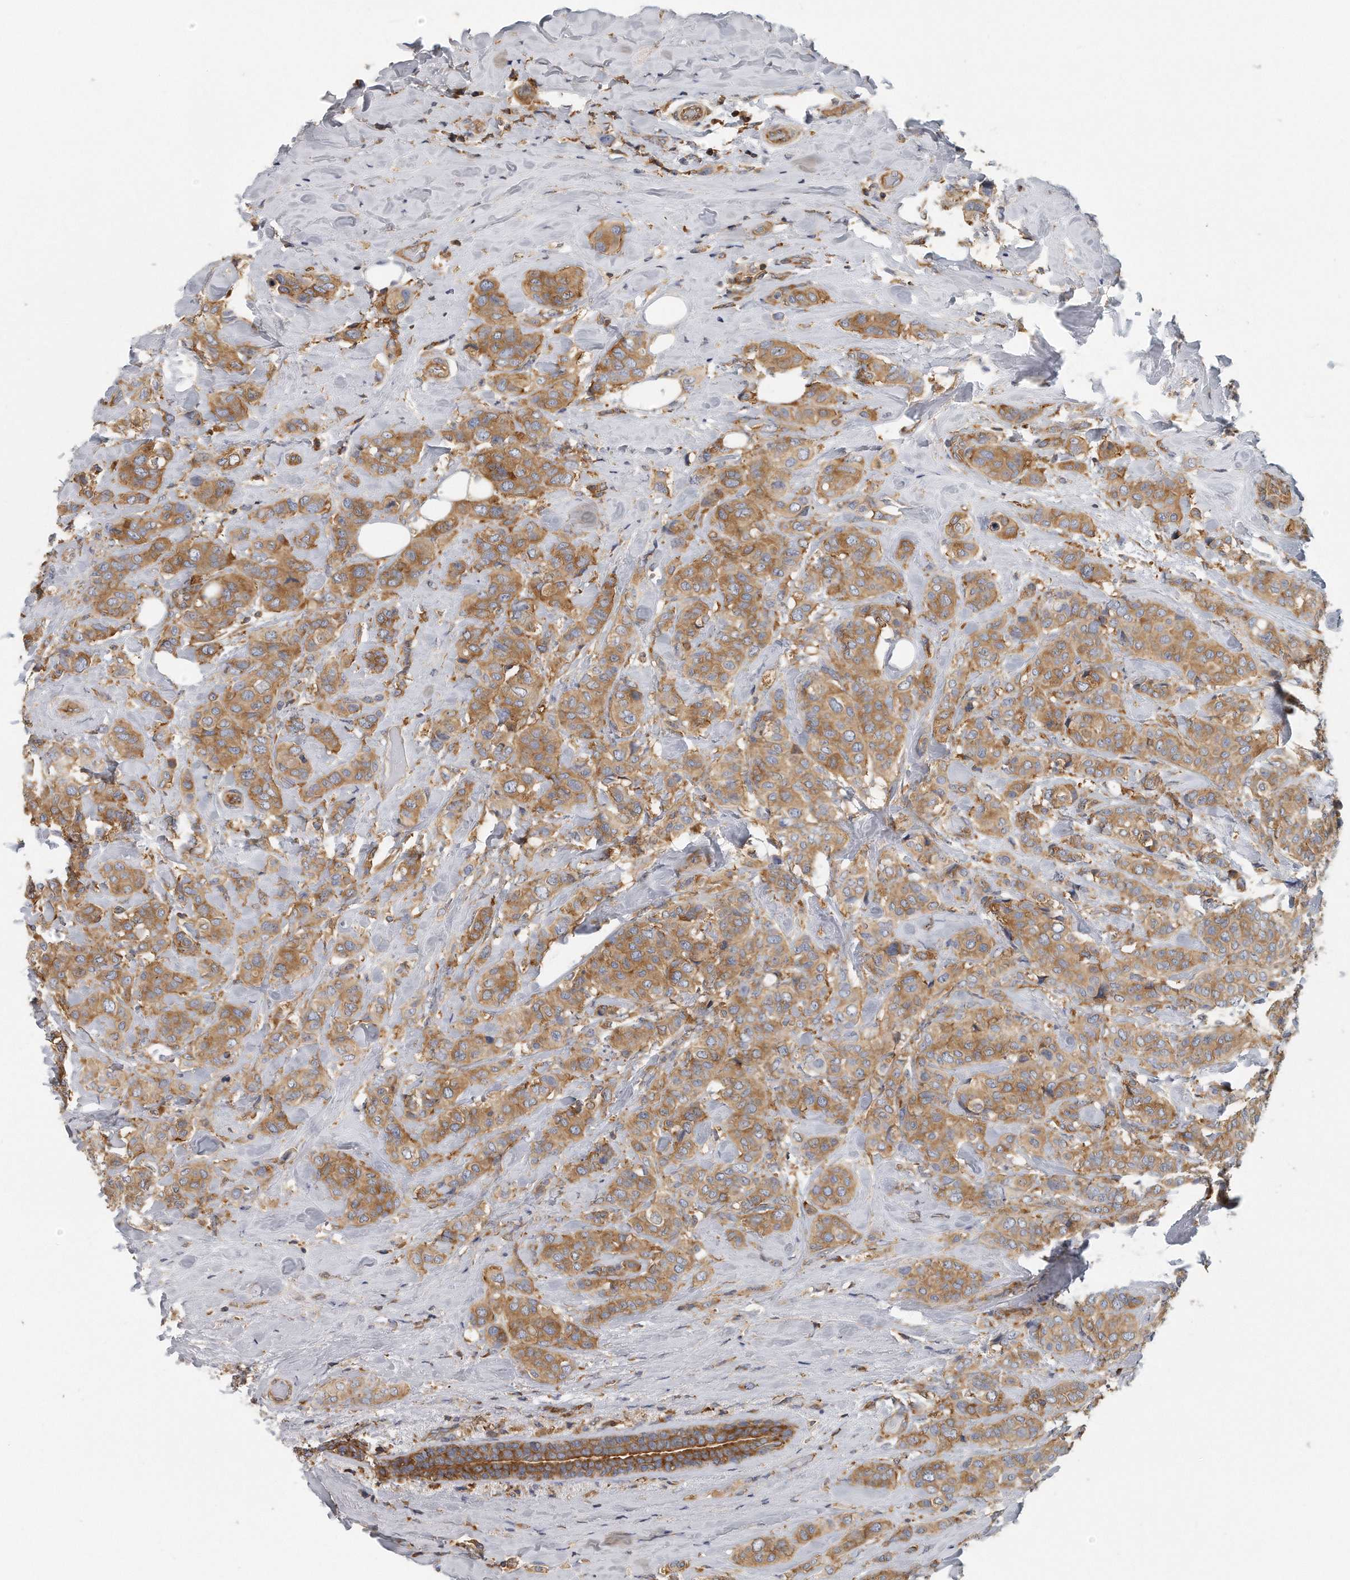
{"staining": {"intensity": "moderate", "quantity": ">75%", "location": "cytoplasmic/membranous"}, "tissue": "breast cancer", "cell_type": "Tumor cells", "image_type": "cancer", "snomed": [{"axis": "morphology", "description": "Lobular carcinoma"}, {"axis": "topography", "description": "Breast"}], "caption": "There is medium levels of moderate cytoplasmic/membranous staining in tumor cells of breast cancer, as demonstrated by immunohistochemical staining (brown color).", "gene": "EIF3I", "patient": {"sex": "female", "age": 51}}